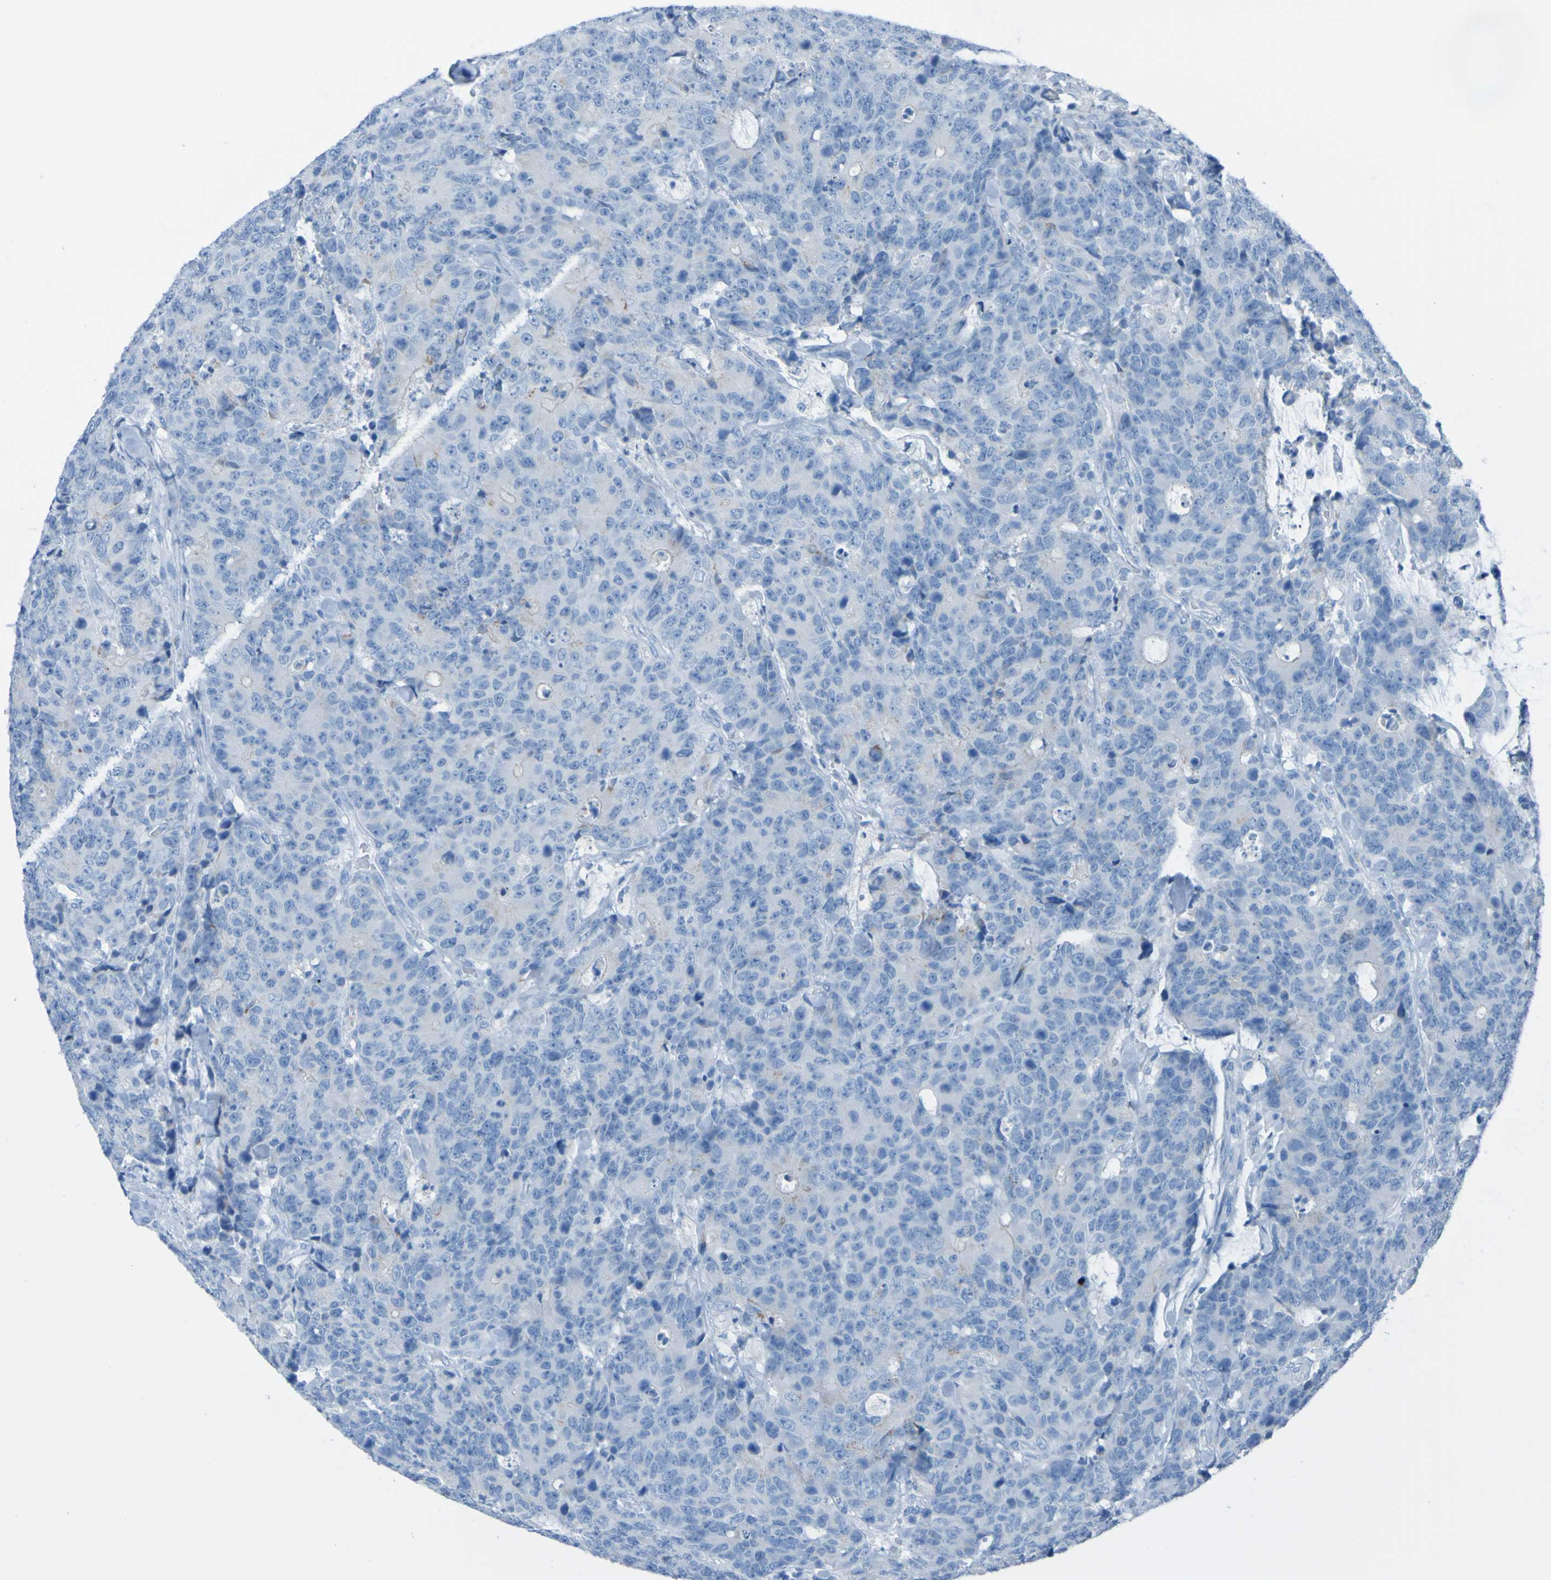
{"staining": {"intensity": "negative", "quantity": "none", "location": "none"}, "tissue": "colorectal cancer", "cell_type": "Tumor cells", "image_type": "cancer", "snomed": [{"axis": "morphology", "description": "Adenocarcinoma, NOS"}, {"axis": "topography", "description": "Colon"}], "caption": "Tumor cells are negative for brown protein staining in colorectal adenocarcinoma.", "gene": "ACMSD", "patient": {"sex": "female", "age": 86}}